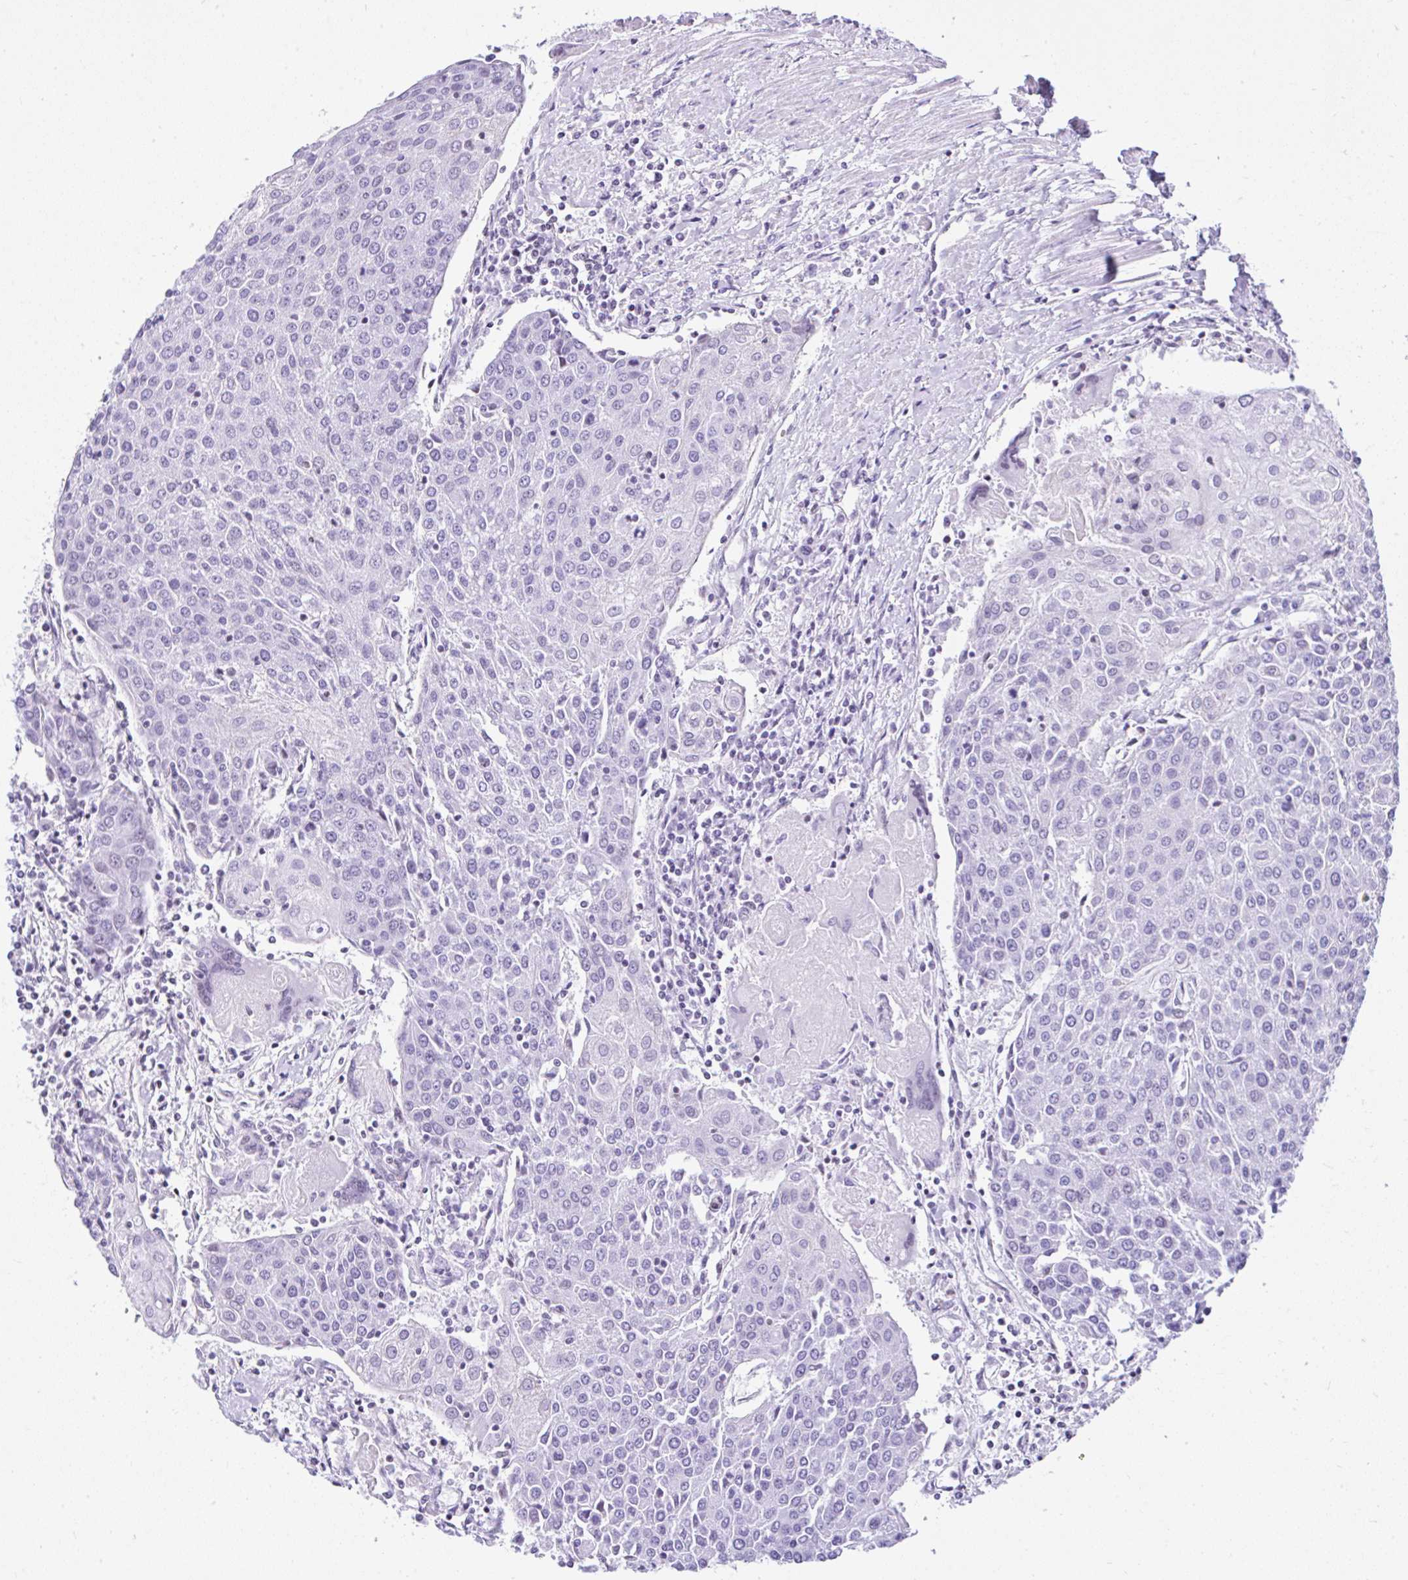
{"staining": {"intensity": "negative", "quantity": "none", "location": "none"}, "tissue": "urothelial cancer", "cell_type": "Tumor cells", "image_type": "cancer", "snomed": [{"axis": "morphology", "description": "Urothelial carcinoma, High grade"}, {"axis": "topography", "description": "Urinary bladder"}], "caption": "An IHC image of urothelial cancer is shown. There is no staining in tumor cells of urothelial cancer.", "gene": "KRT27", "patient": {"sex": "female", "age": 85}}